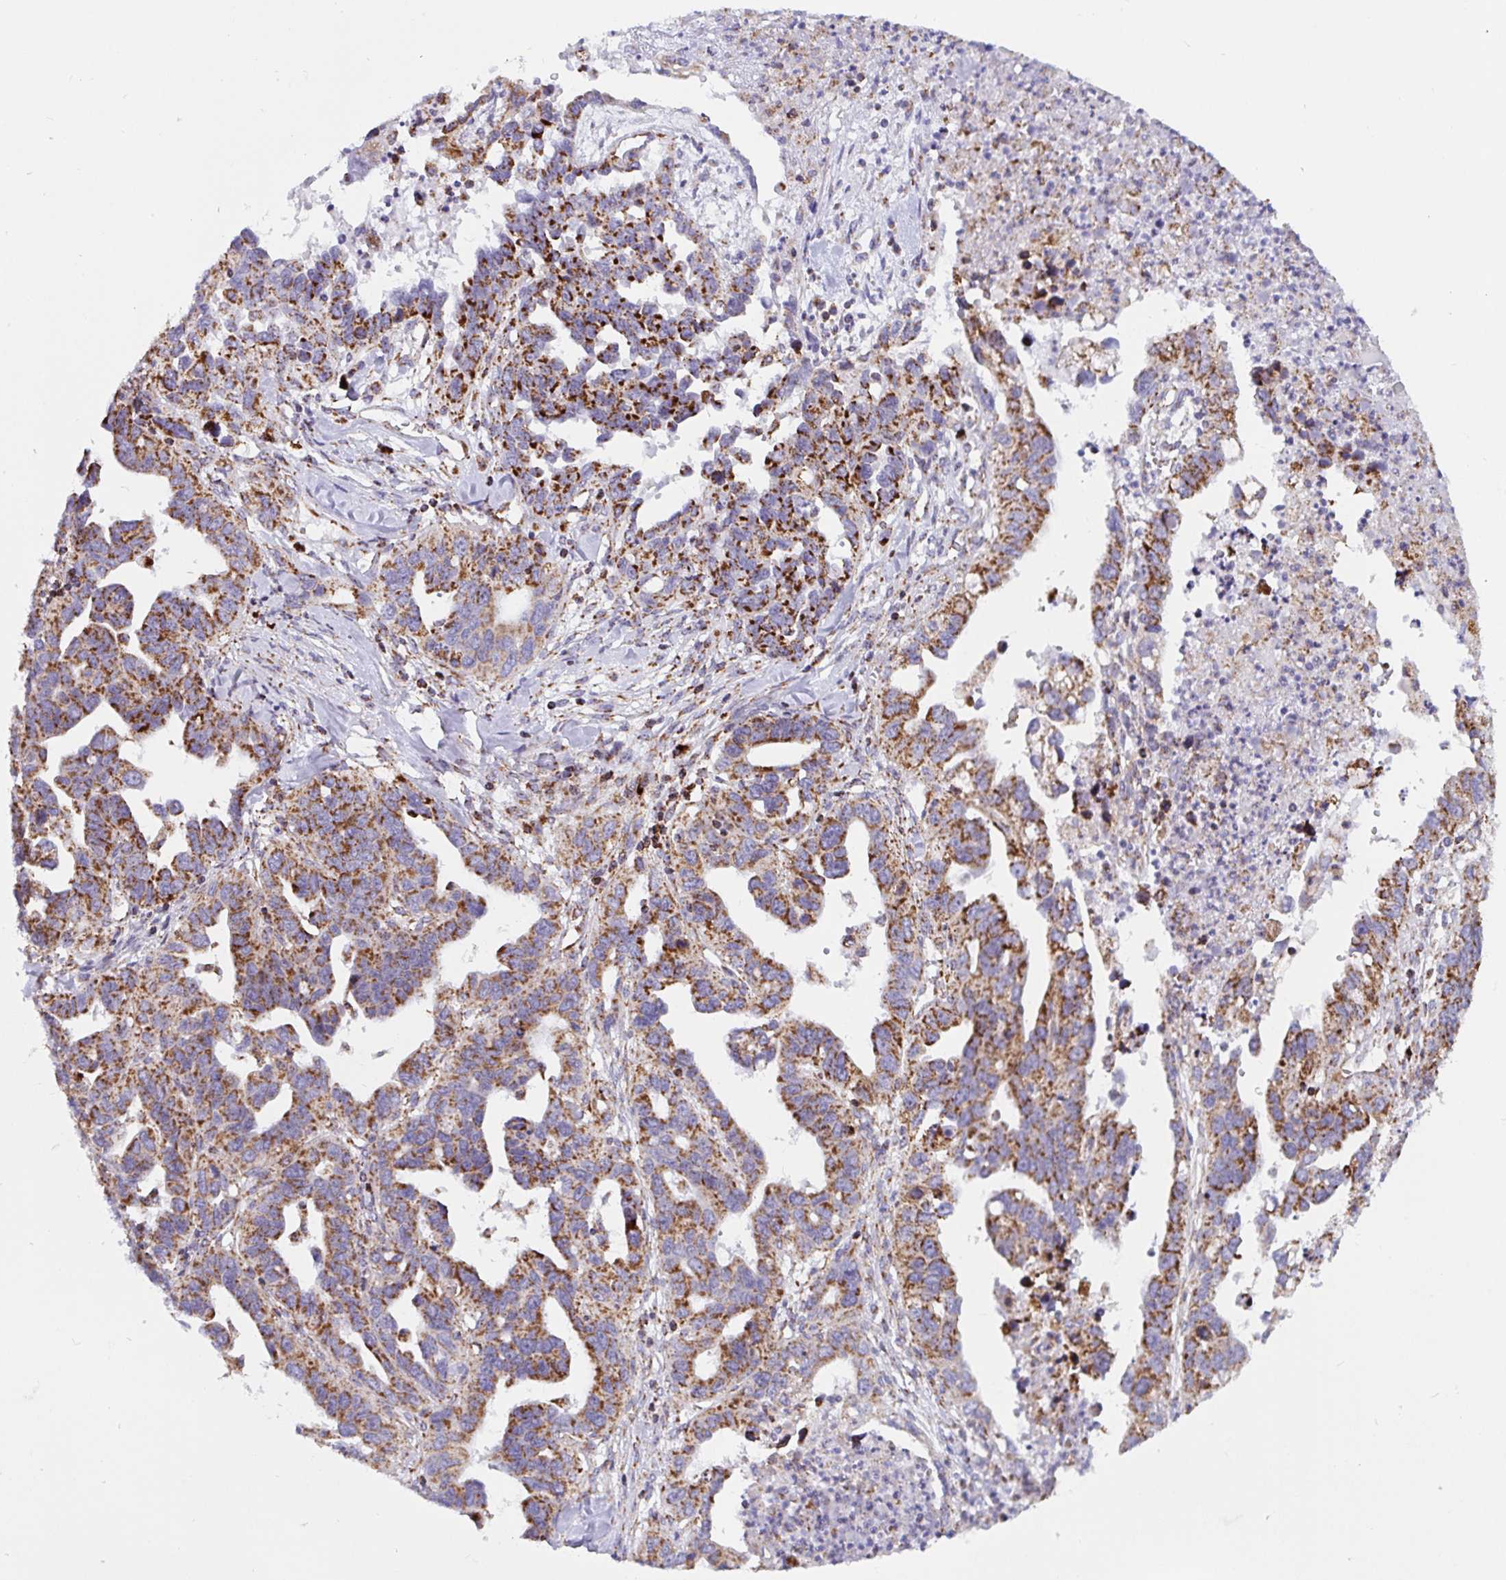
{"staining": {"intensity": "moderate", "quantity": ">75%", "location": "cytoplasmic/membranous"}, "tissue": "ovarian cancer", "cell_type": "Tumor cells", "image_type": "cancer", "snomed": [{"axis": "morphology", "description": "Cystadenocarcinoma, serous, NOS"}, {"axis": "topography", "description": "Ovary"}], "caption": "Immunohistochemistry (DAB (3,3'-diaminobenzidine)) staining of human ovarian serous cystadenocarcinoma shows moderate cytoplasmic/membranous protein expression in approximately >75% of tumor cells.", "gene": "ATP5MJ", "patient": {"sex": "female", "age": 69}}